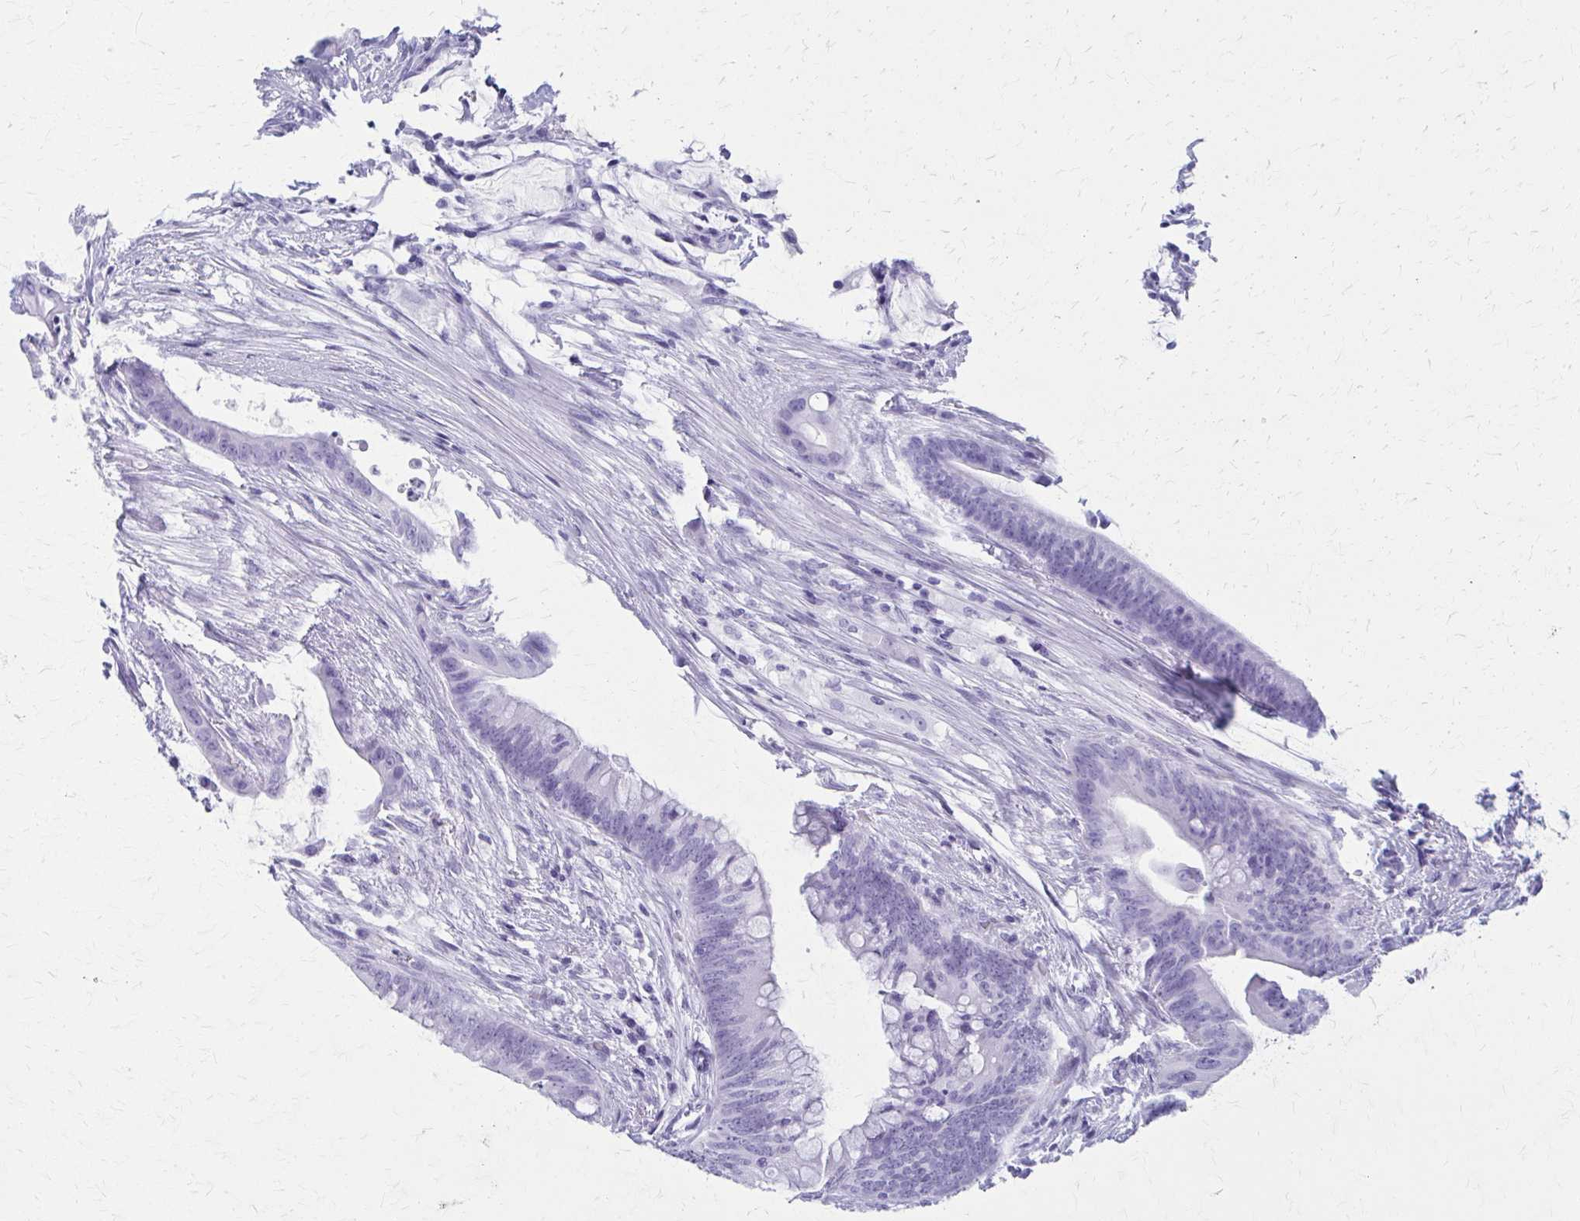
{"staining": {"intensity": "negative", "quantity": "none", "location": "none"}, "tissue": "colorectal cancer", "cell_type": "Tumor cells", "image_type": "cancer", "snomed": [{"axis": "morphology", "description": "Adenocarcinoma, NOS"}, {"axis": "topography", "description": "Colon"}], "caption": "Protein analysis of colorectal cancer reveals no significant staining in tumor cells.", "gene": "CELF5", "patient": {"sex": "male", "age": 62}}